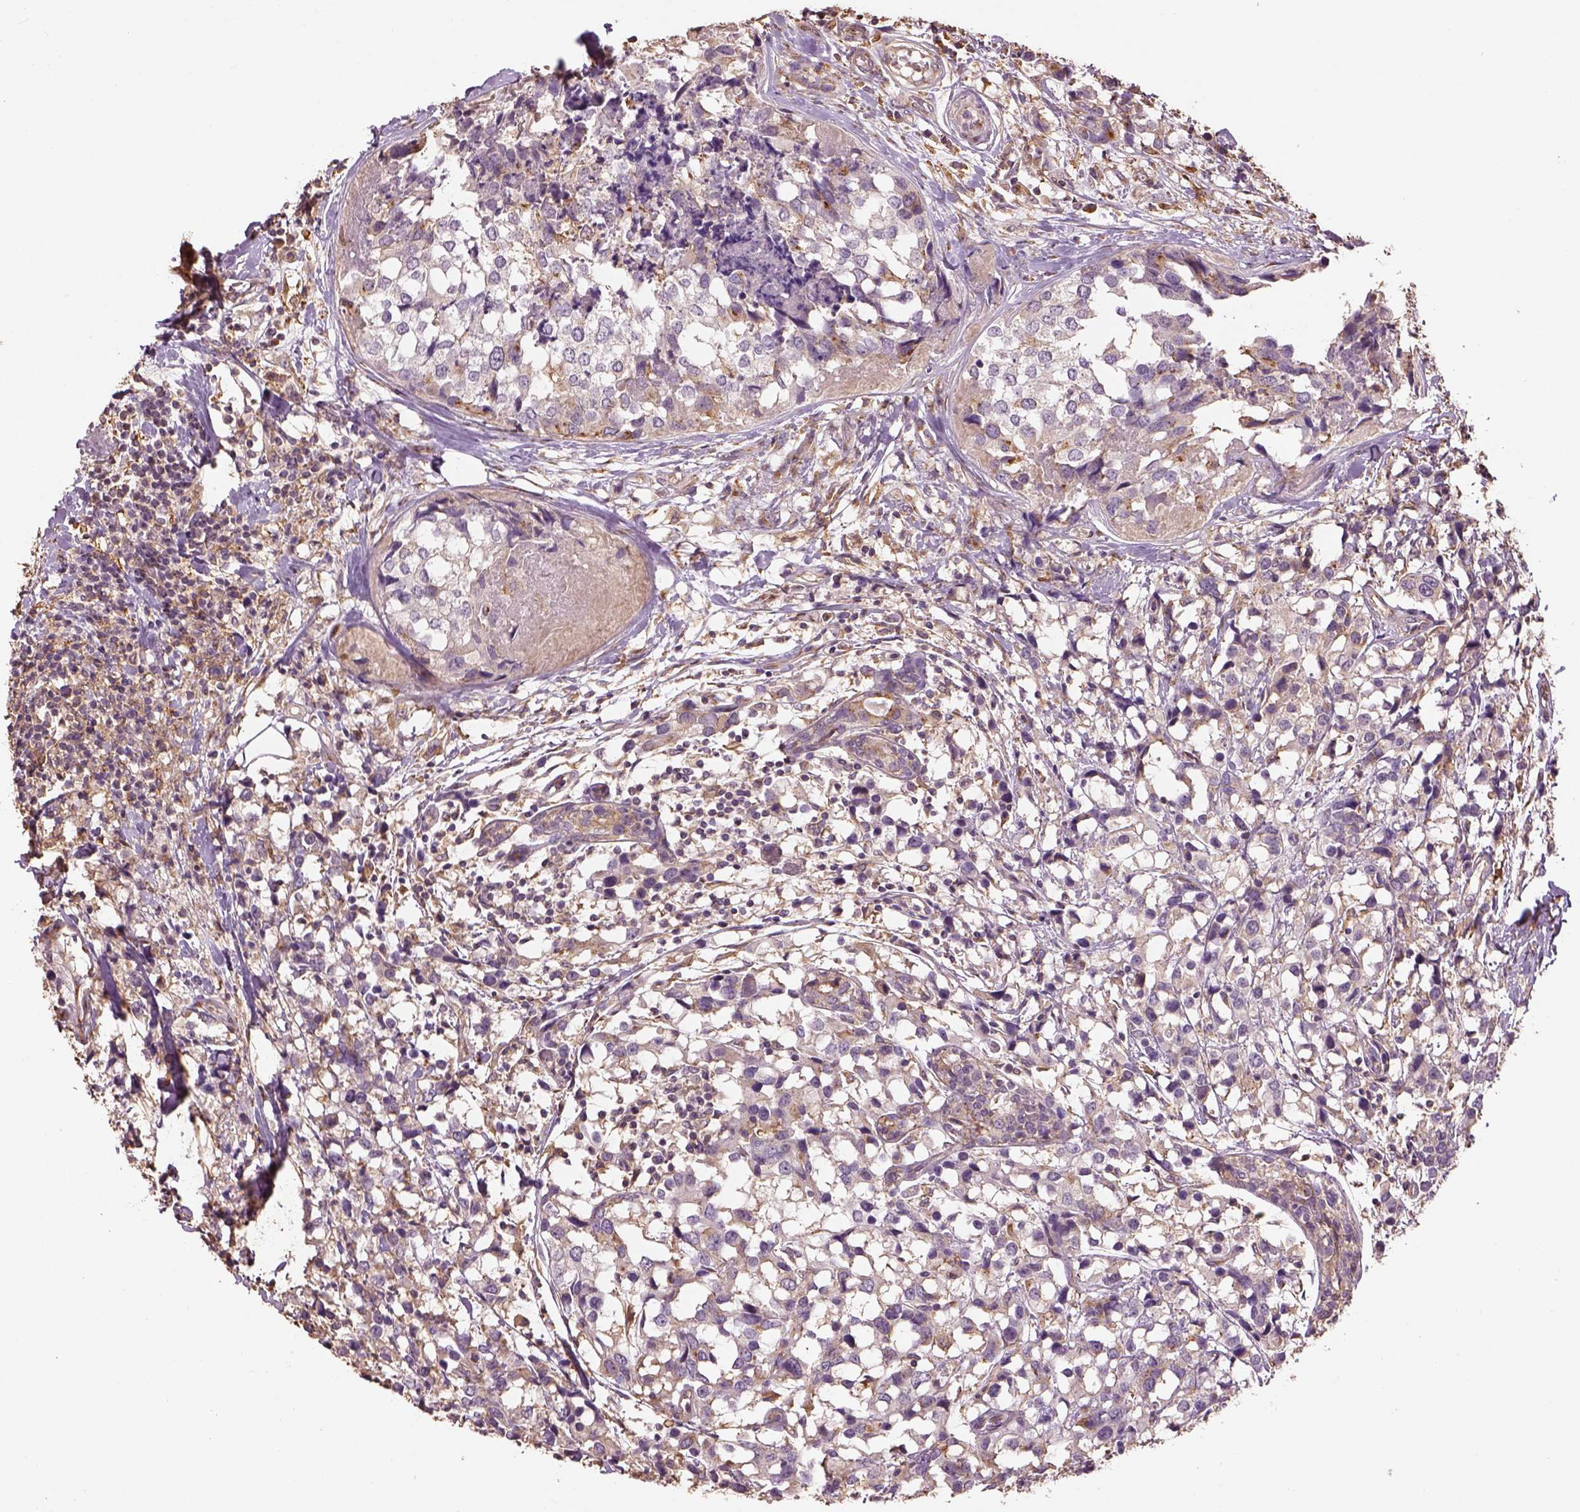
{"staining": {"intensity": "weak", "quantity": ">75%", "location": "cytoplasmic/membranous"}, "tissue": "breast cancer", "cell_type": "Tumor cells", "image_type": "cancer", "snomed": [{"axis": "morphology", "description": "Lobular carcinoma"}, {"axis": "topography", "description": "Breast"}], "caption": "Breast cancer was stained to show a protein in brown. There is low levels of weak cytoplasmic/membranous expression in approximately >75% of tumor cells.", "gene": "AP1B1", "patient": {"sex": "female", "age": 59}}